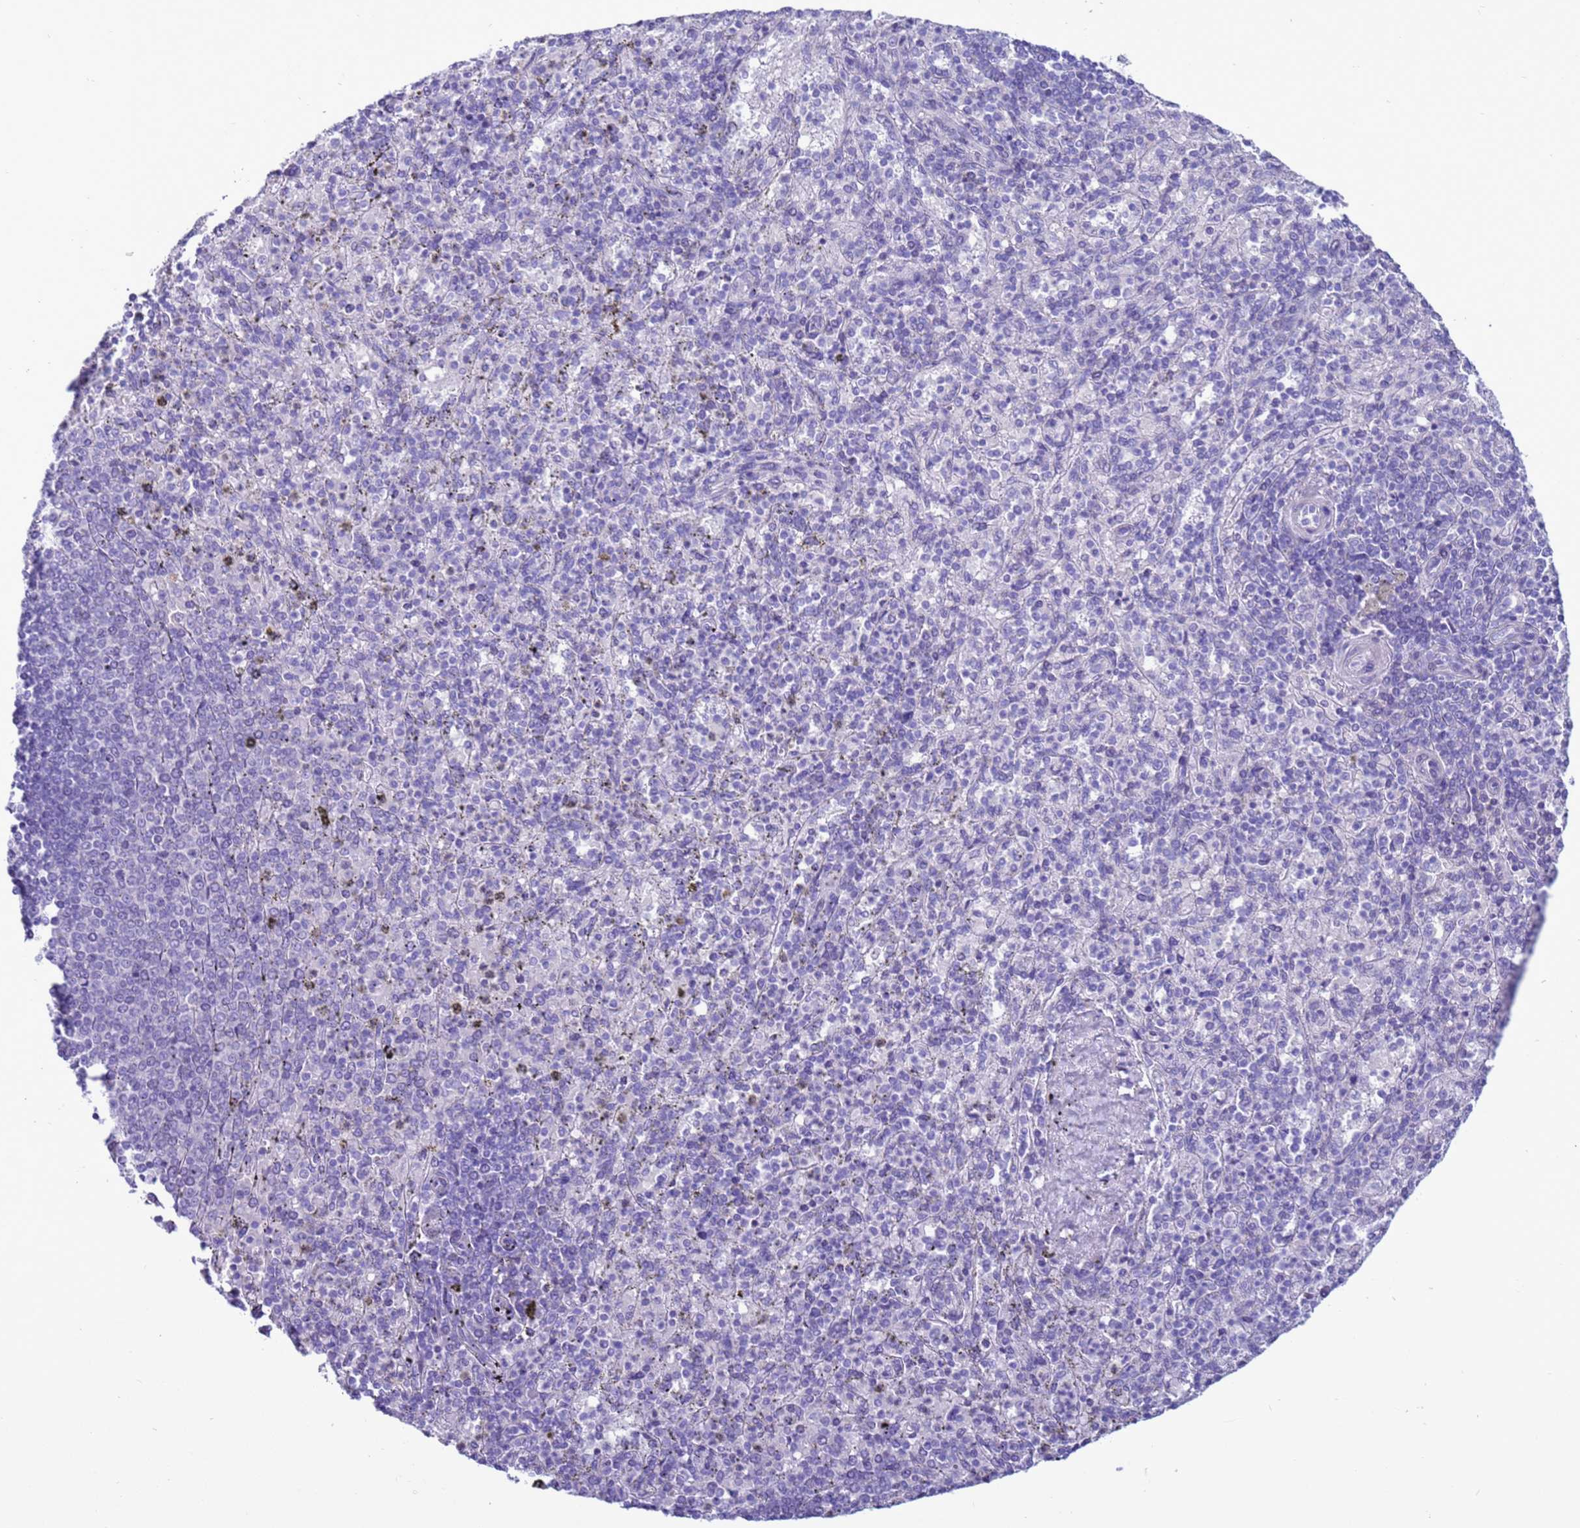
{"staining": {"intensity": "negative", "quantity": "none", "location": "none"}, "tissue": "spleen", "cell_type": "Cells in red pulp", "image_type": "normal", "snomed": [{"axis": "morphology", "description": "Normal tissue, NOS"}, {"axis": "topography", "description": "Spleen"}], "caption": "Human spleen stained for a protein using immunohistochemistry displays no expression in cells in red pulp.", "gene": "CST1", "patient": {"sex": "male", "age": 82}}